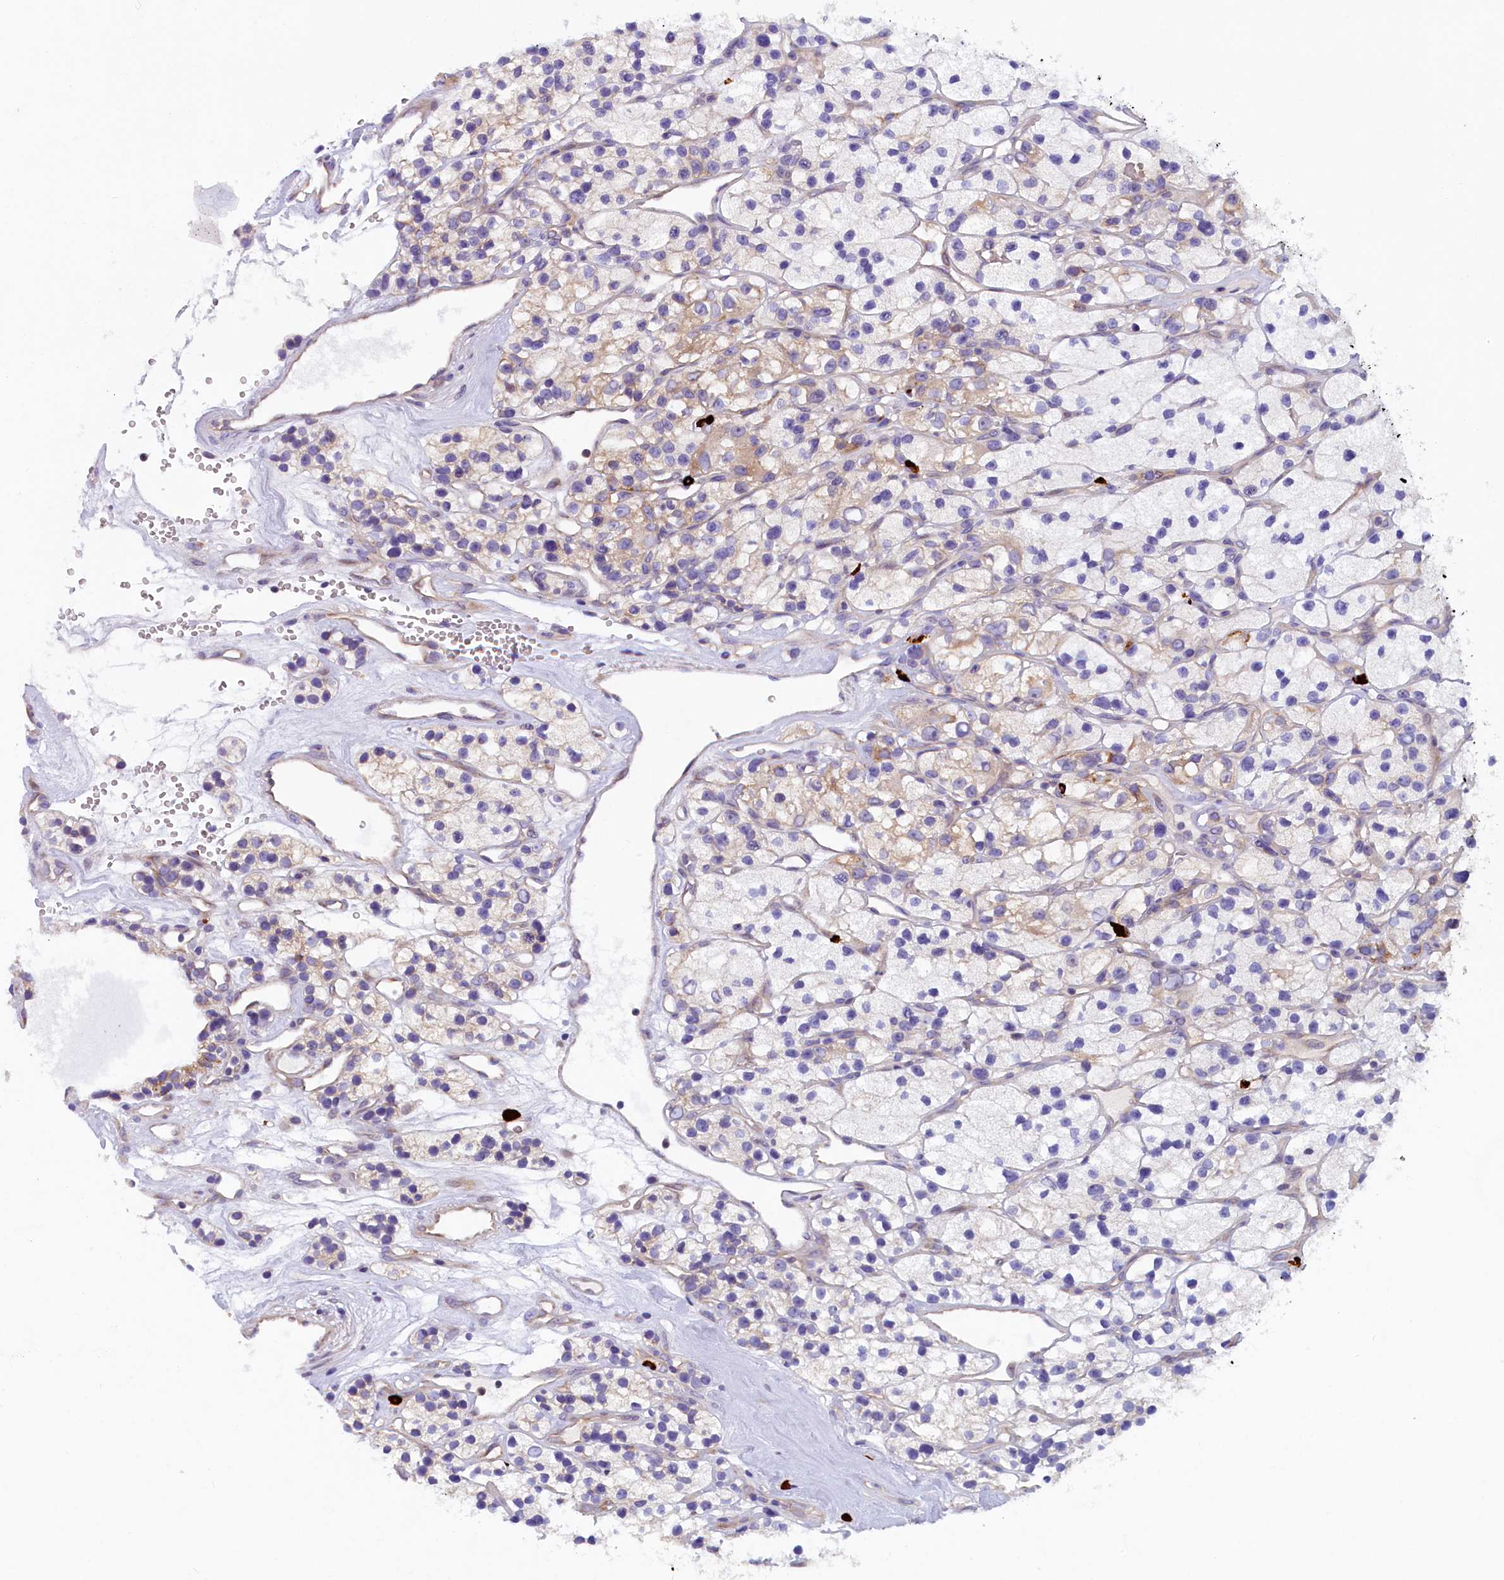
{"staining": {"intensity": "weak", "quantity": "25%-75%", "location": "cytoplasmic/membranous"}, "tissue": "renal cancer", "cell_type": "Tumor cells", "image_type": "cancer", "snomed": [{"axis": "morphology", "description": "Adenocarcinoma, NOS"}, {"axis": "topography", "description": "Kidney"}], "caption": "Human renal adenocarcinoma stained with a brown dye exhibits weak cytoplasmic/membranous positive staining in approximately 25%-75% of tumor cells.", "gene": "RTTN", "patient": {"sex": "female", "age": 57}}